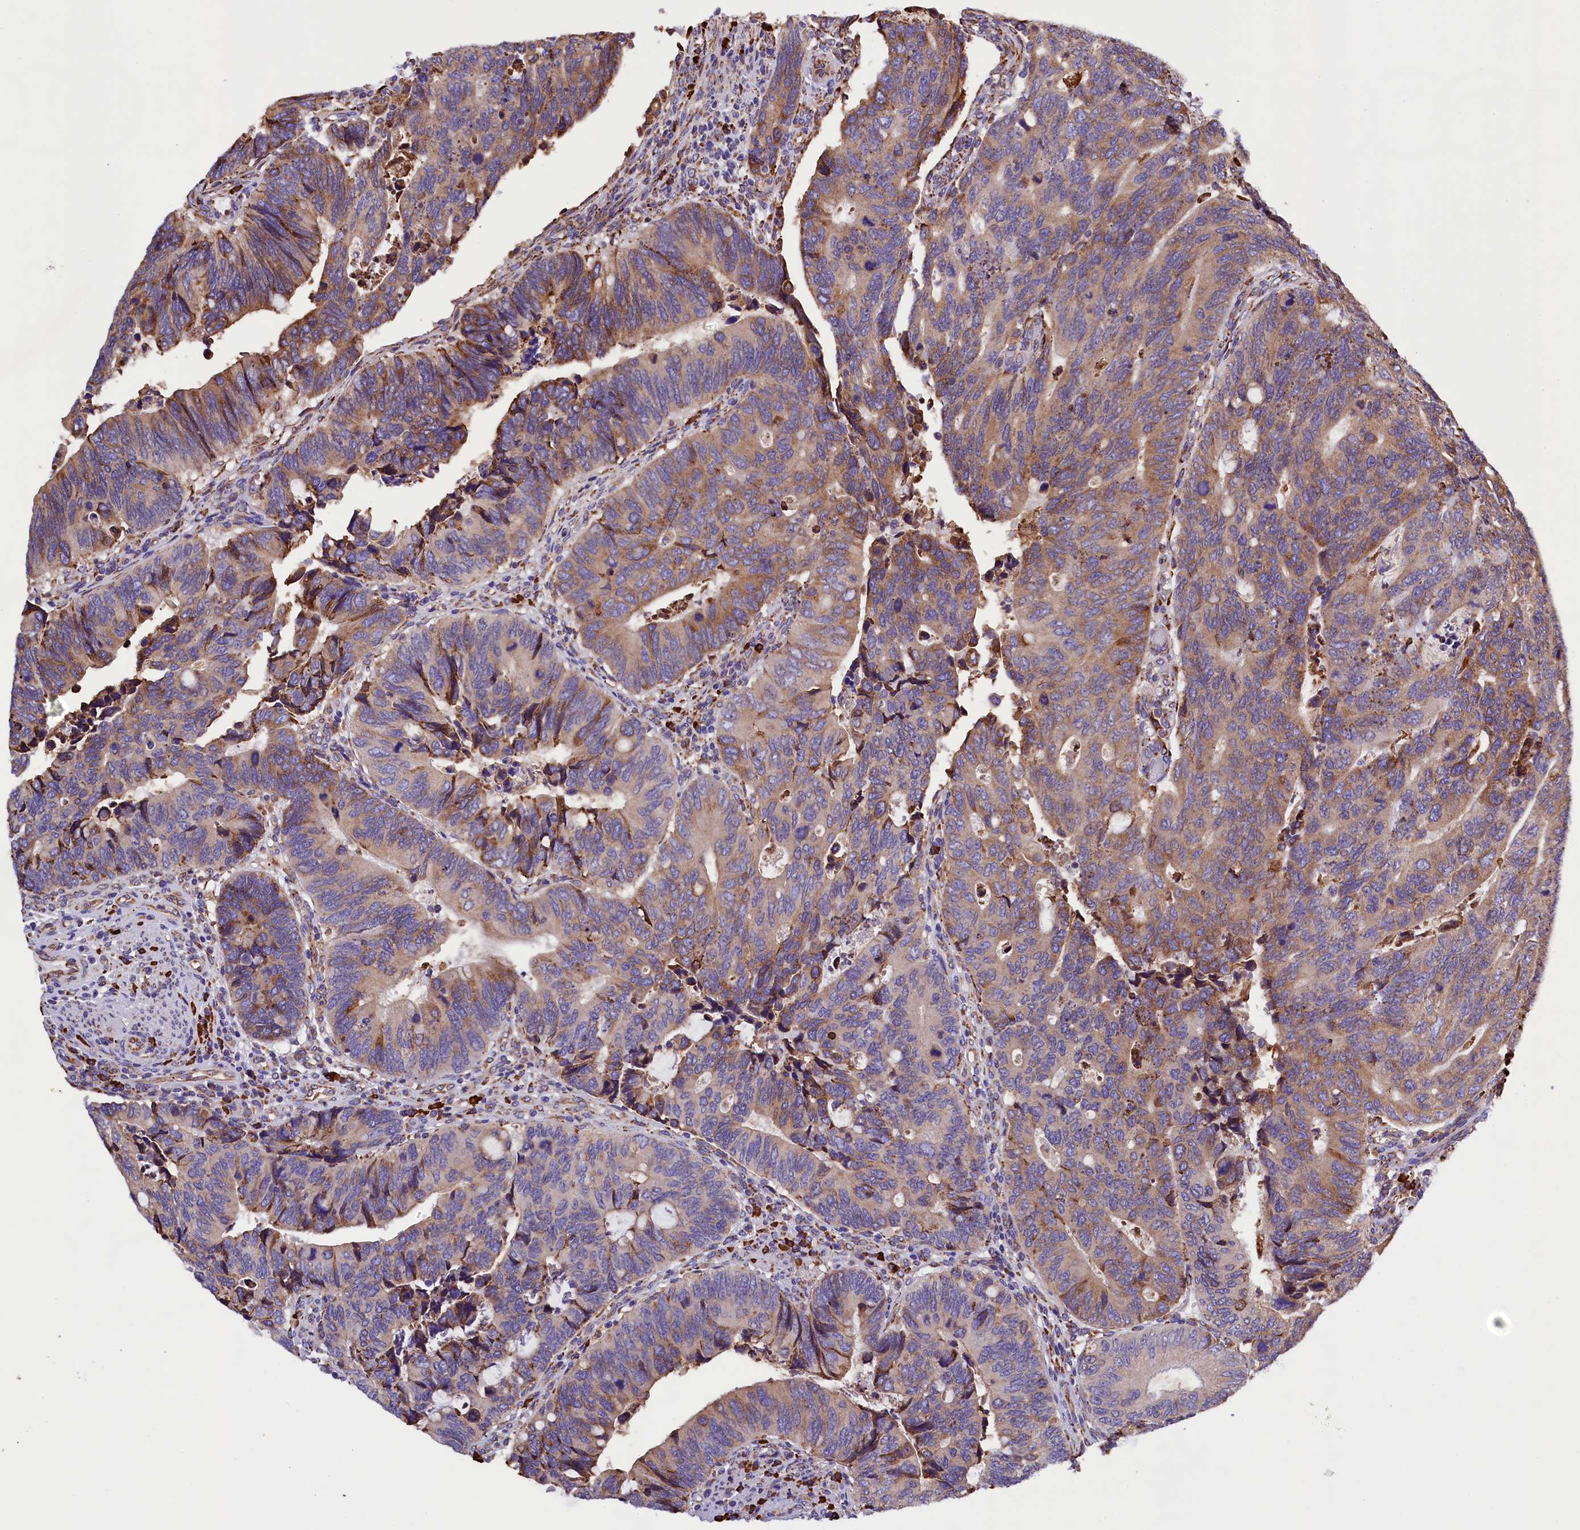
{"staining": {"intensity": "weak", "quantity": "25%-75%", "location": "cytoplasmic/membranous"}, "tissue": "colorectal cancer", "cell_type": "Tumor cells", "image_type": "cancer", "snomed": [{"axis": "morphology", "description": "Adenocarcinoma, NOS"}, {"axis": "topography", "description": "Colon"}], "caption": "Human colorectal cancer (adenocarcinoma) stained for a protein (brown) shows weak cytoplasmic/membranous positive positivity in approximately 25%-75% of tumor cells.", "gene": "CAPS2", "patient": {"sex": "male", "age": 87}}